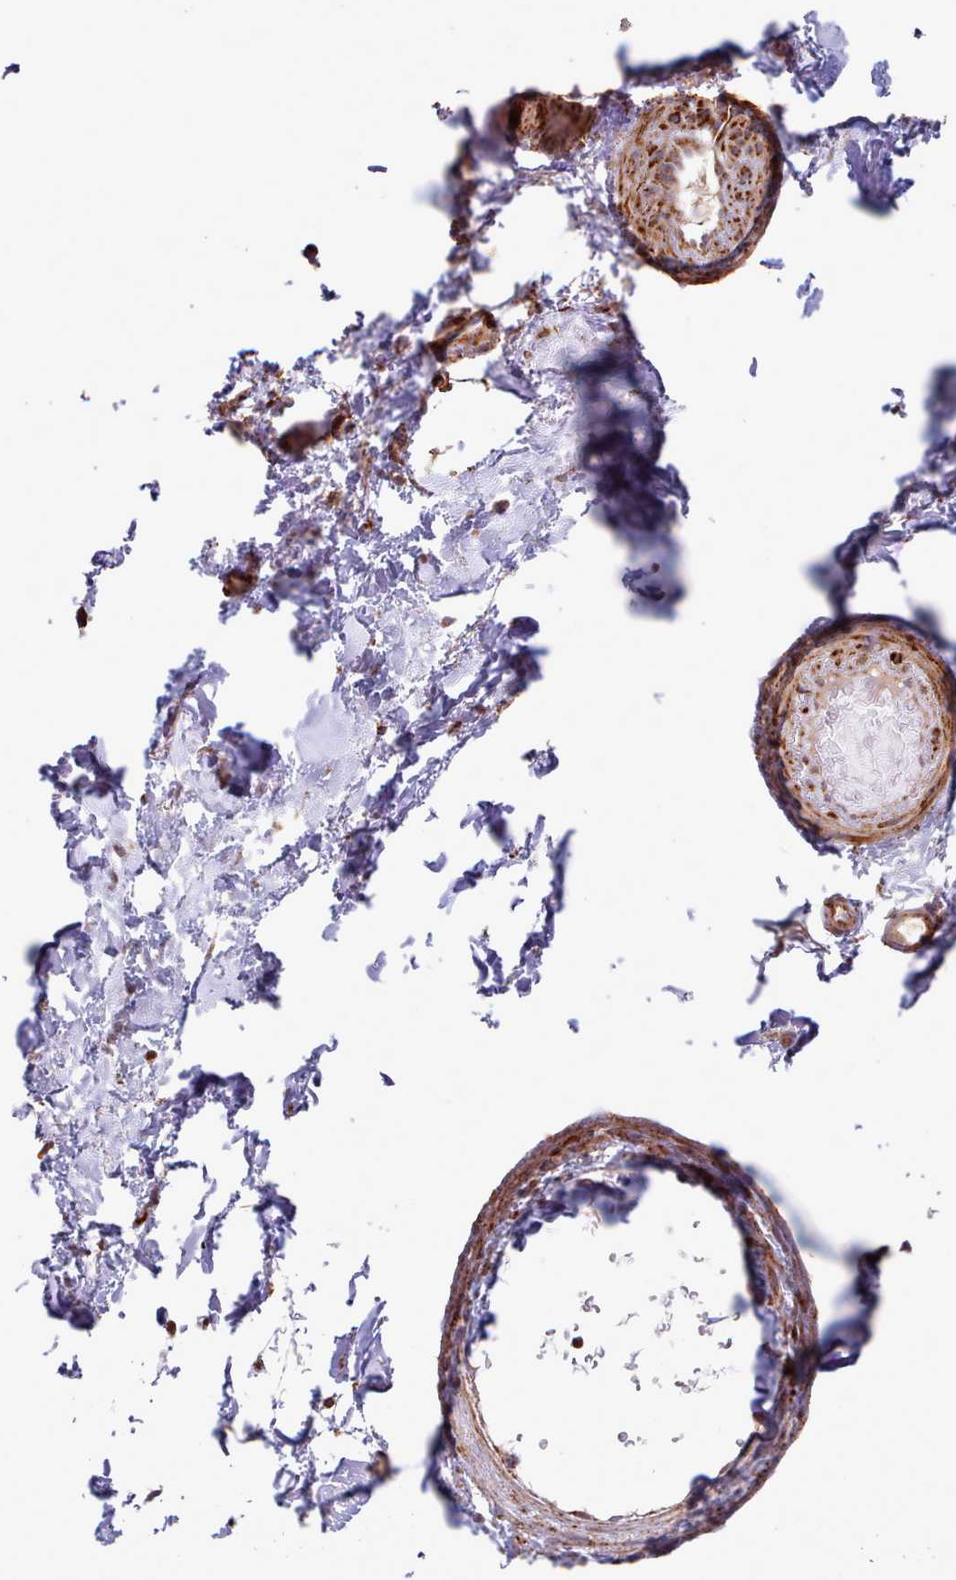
{"staining": {"intensity": "moderate", "quantity": "<25%", "location": "cytoplasmic/membranous"}, "tissue": "soft tissue", "cell_type": "Chondrocytes", "image_type": "normal", "snomed": [{"axis": "morphology", "description": "Normal tissue, NOS"}, {"axis": "topography", "description": "Soft tissue"}, {"axis": "topography", "description": "Adipose tissue"}, {"axis": "topography", "description": "Vascular tissue"}, {"axis": "topography", "description": "Peripheral nerve tissue"}], "caption": "Protein expression analysis of benign soft tissue shows moderate cytoplasmic/membranous staining in approximately <25% of chondrocytes.", "gene": "HSDL2", "patient": {"sex": "male", "age": 74}}